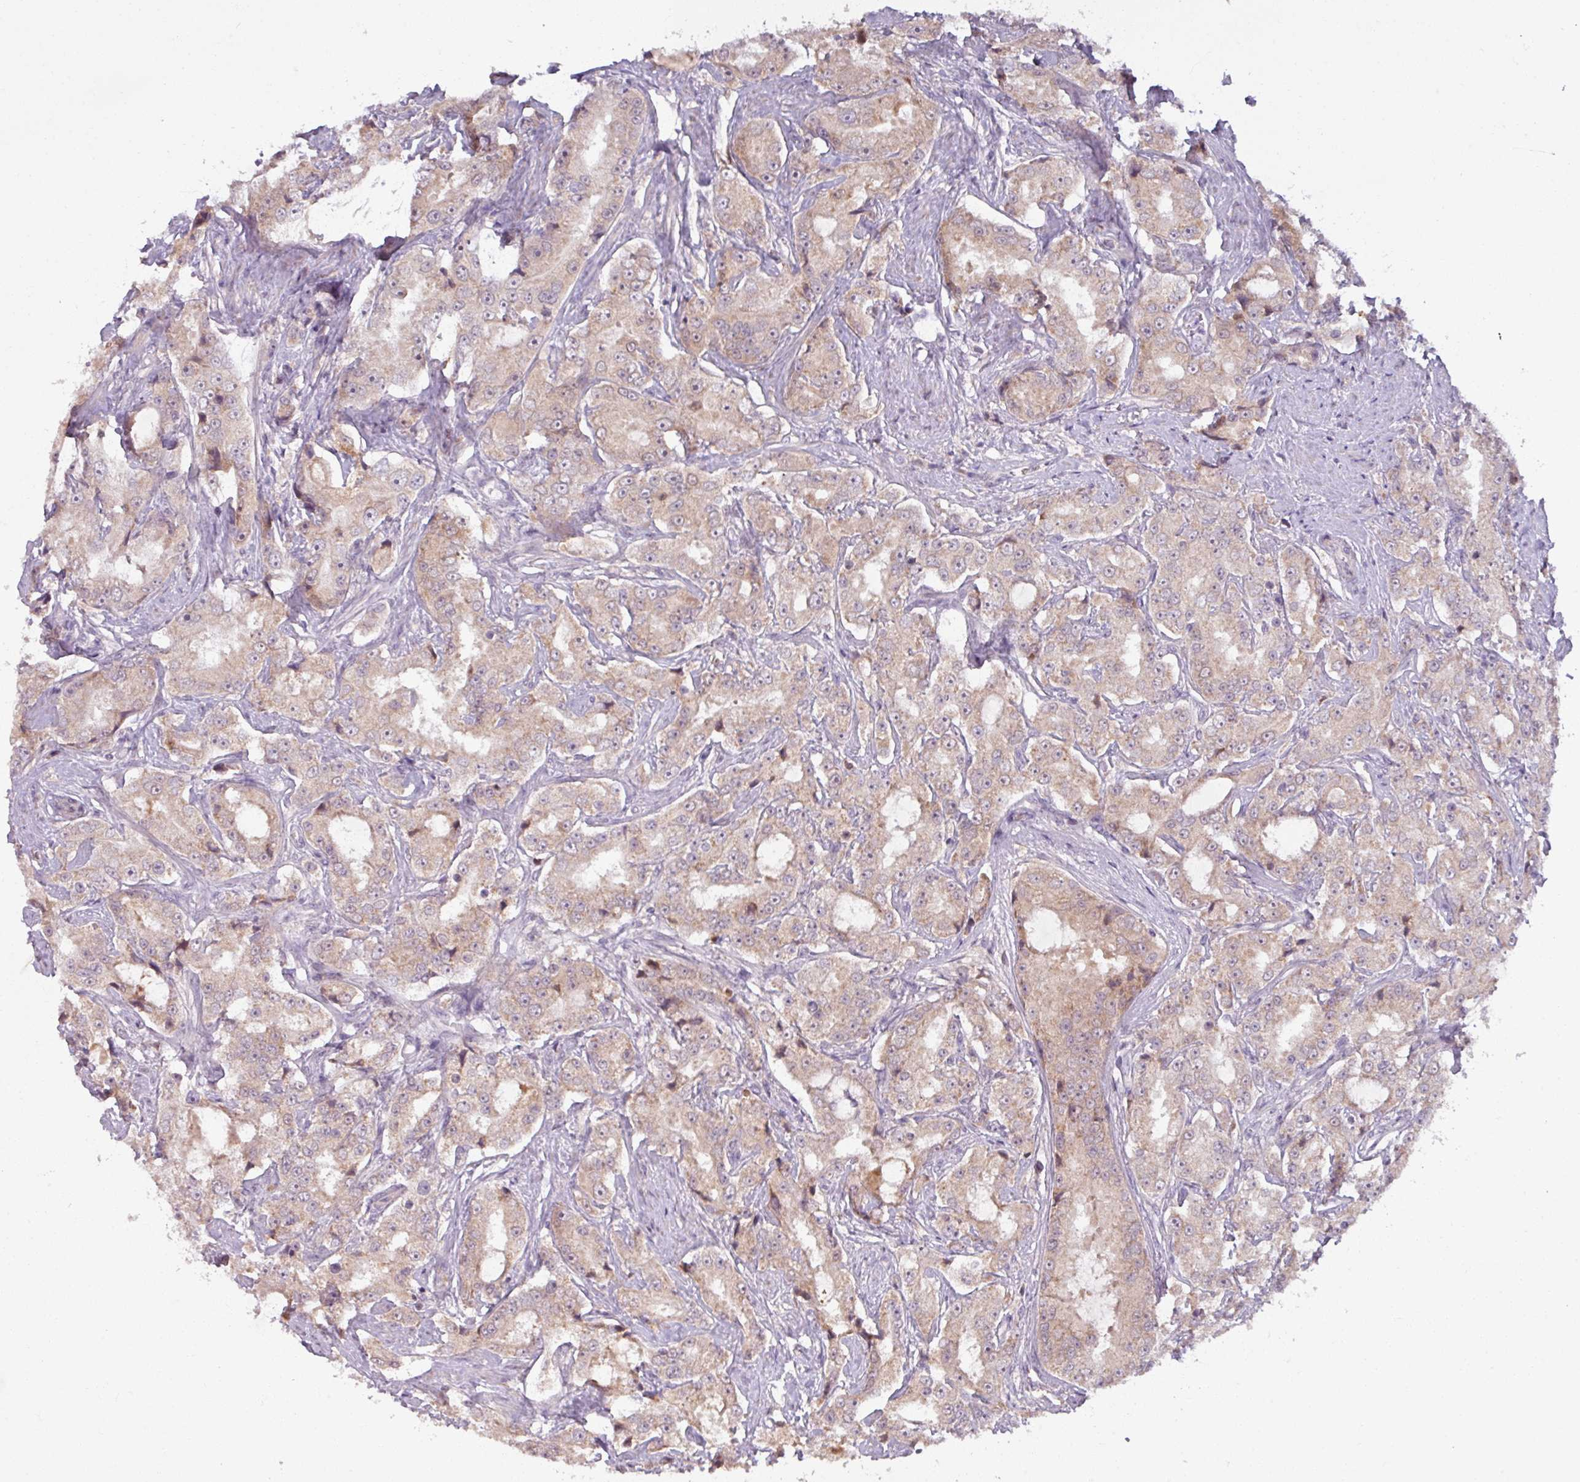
{"staining": {"intensity": "weak", "quantity": "25%-75%", "location": "cytoplasmic/membranous"}, "tissue": "prostate cancer", "cell_type": "Tumor cells", "image_type": "cancer", "snomed": [{"axis": "morphology", "description": "Adenocarcinoma, High grade"}, {"axis": "topography", "description": "Prostate"}], "caption": "Prostate cancer (adenocarcinoma (high-grade)) tissue reveals weak cytoplasmic/membranous expression in approximately 25%-75% of tumor cells, visualized by immunohistochemistry.", "gene": "OGFOD3", "patient": {"sex": "male", "age": 73}}